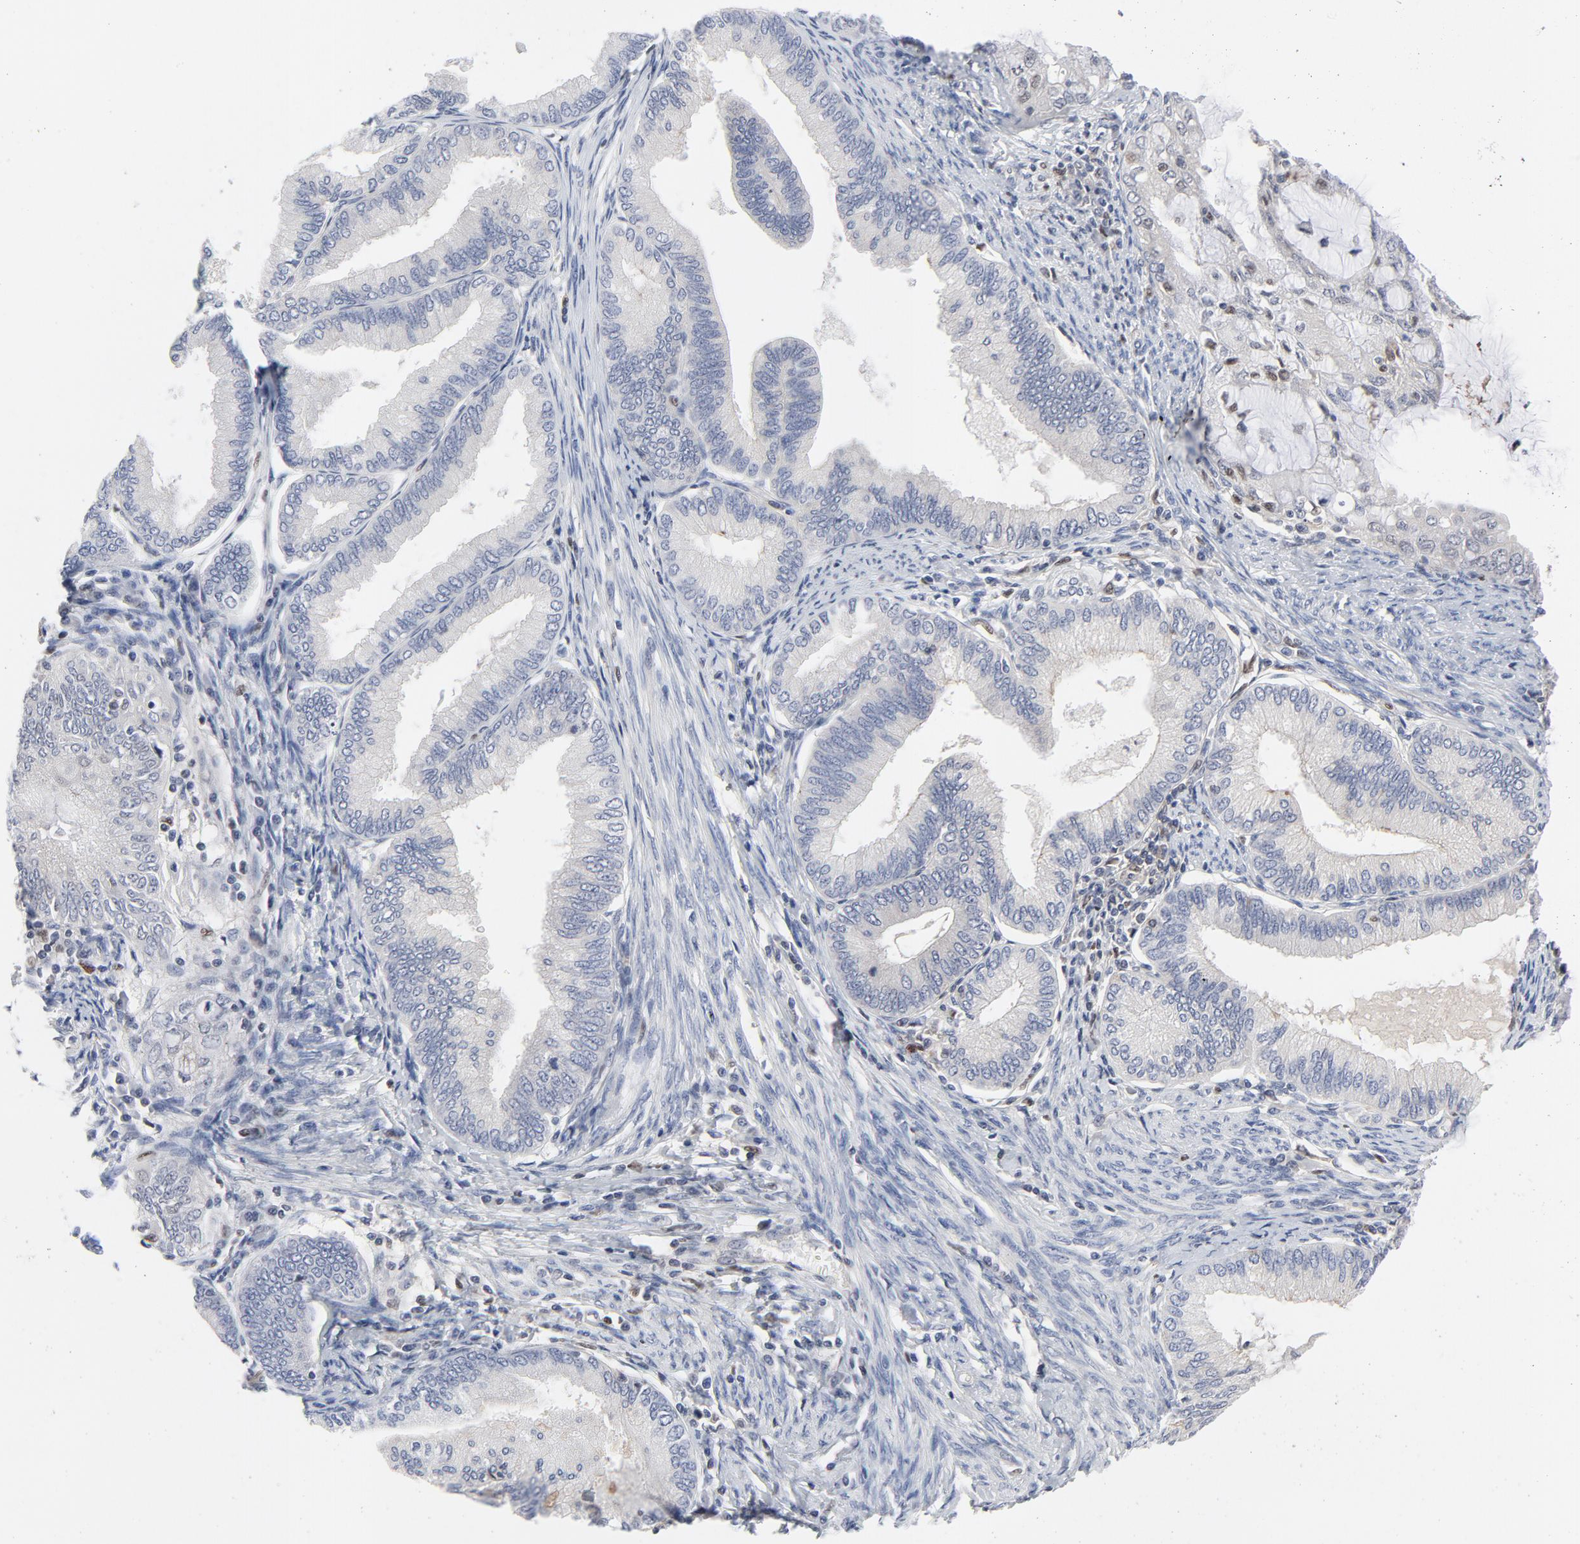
{"staining": {"intensity": "negative", "quantity": "none", "location": "none"}, "tissue": "endometrial cancer", "cell_type": "Tumor cells", "image_type": "cancer", "snomed": [{"axis": "morphology", "description": "Adenocarcinoma, NOS"}, {"axis": "topography", "description": "Endometrium"}], "caption": "Photomicrograph shows no protein staining in tumor cells of endometrial cancer (adenocarcinoma) tissue. Nuclei are stained in blue.", "gene": "NFKB1", "patient": {"sex": "female", "age": 86}}